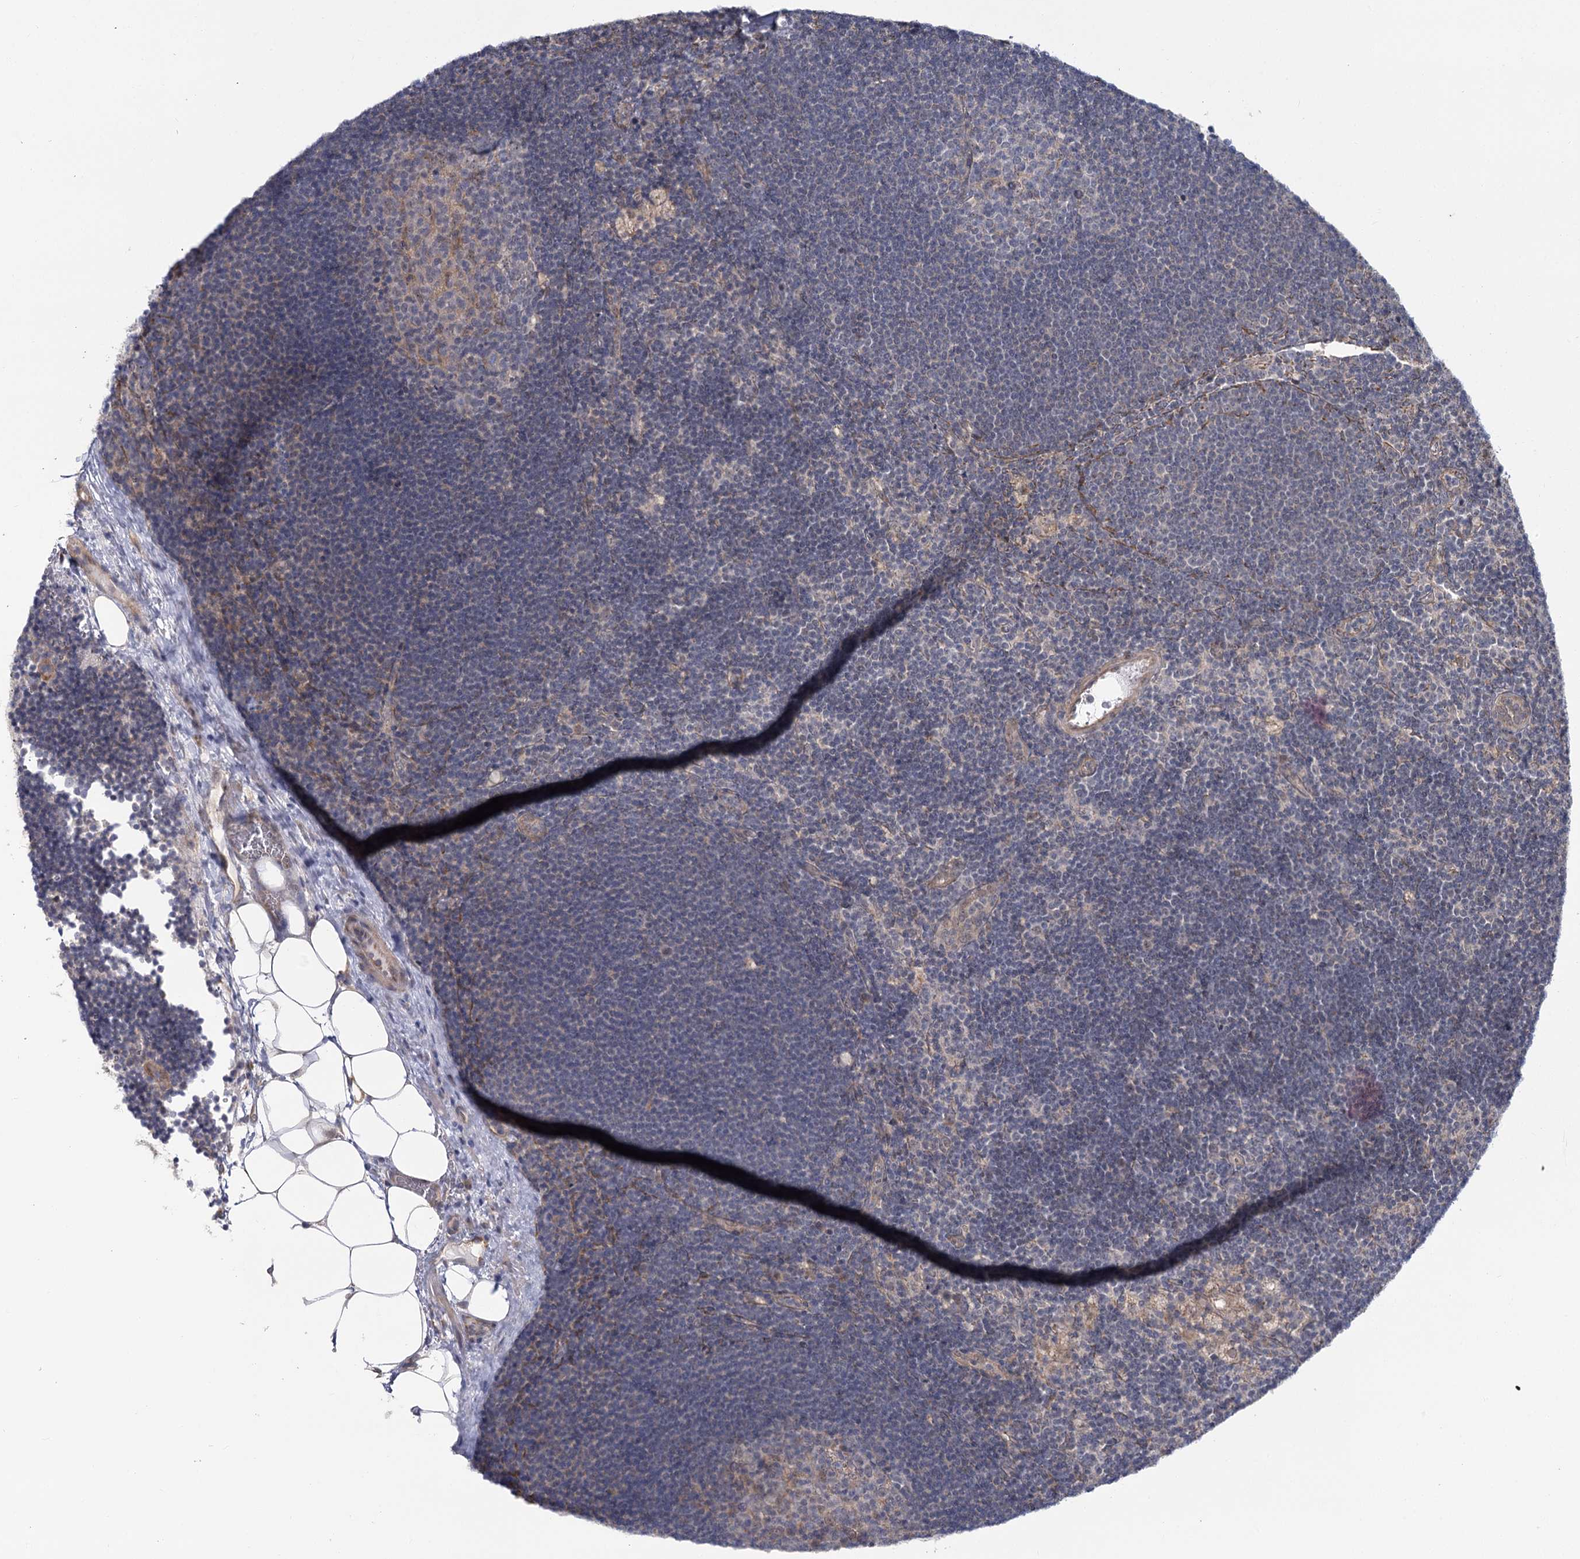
{"staining": {"intensity": "negative", "quantity": "none", "location": "none"}, "tissue": "lymph node", "cell_type": "Germinal center cells", "image_type": "normal", "snomed": [{"axis": "morphology", "description": "Normal tissue, NOS"}, {"axis": "topography", "description": "Lymph node"}], "caption": "A photomicrograph of lymph node stained for a protein demonstrates no brown staining in germinal center cells. (Stains: DAB IHC with hematoxylin counter stain, Microscopy: brightfield microscopy at high magnification).", "gene": "TBC1D9B", "patient": {"sex": "male", "age": 24}}